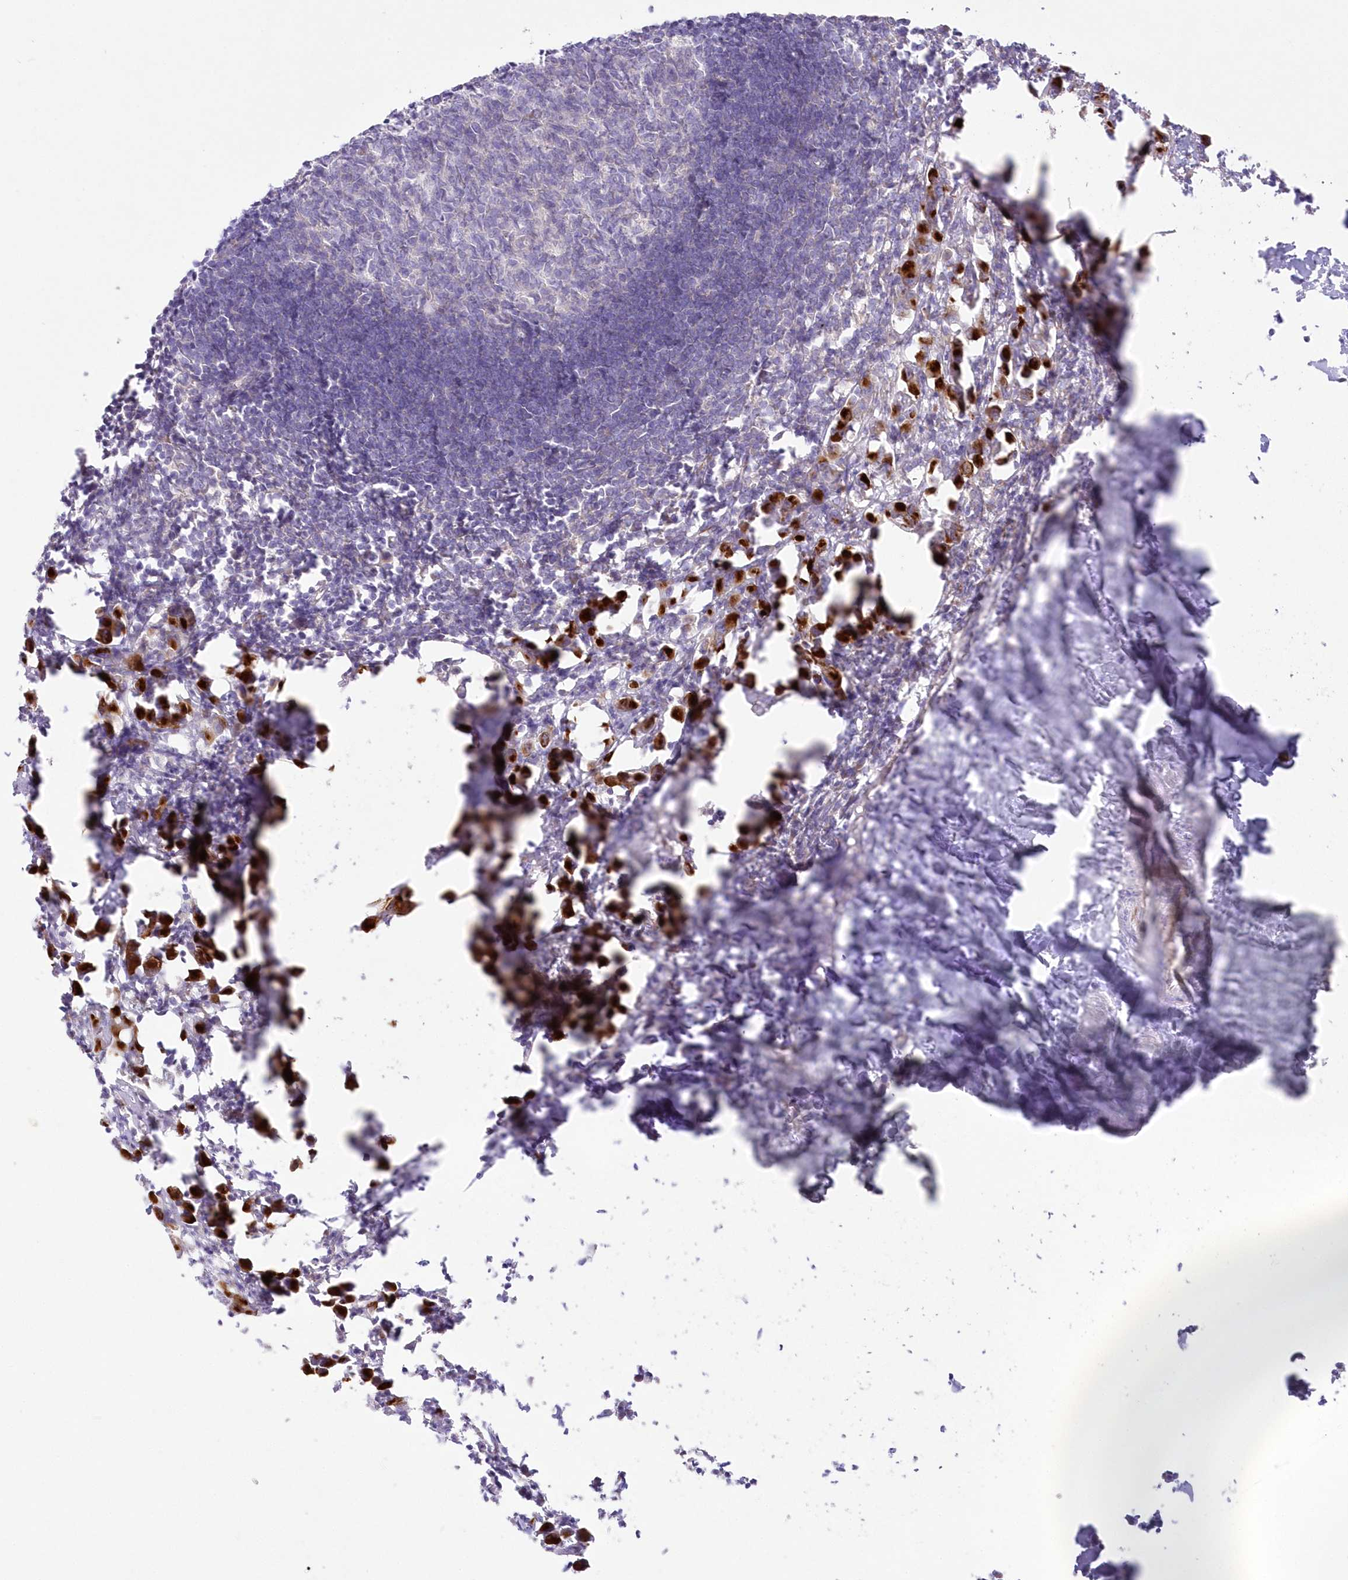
{"staining": {"intensity": "negative", "quantity": "none", "location": "none"}, "tissue": "lymph node", "cell_type": "Germinal center cells", "image_type": "normal", "snomed": [{"axis": "morphology", "description": "Normal tissue, NOS"}, {"axis": "morphology", "description": "Malignant melanoma, Metastatic site"}, {"axis": "topography", "description": "Lymph node"}], "caption": "The image exhibits no staining of germinal center cells in normal lymph node. (IHC, brightfield microscopy, high magnification).", "gene": "ZNF843", "patient": {"sex": "male", "age": 41}}